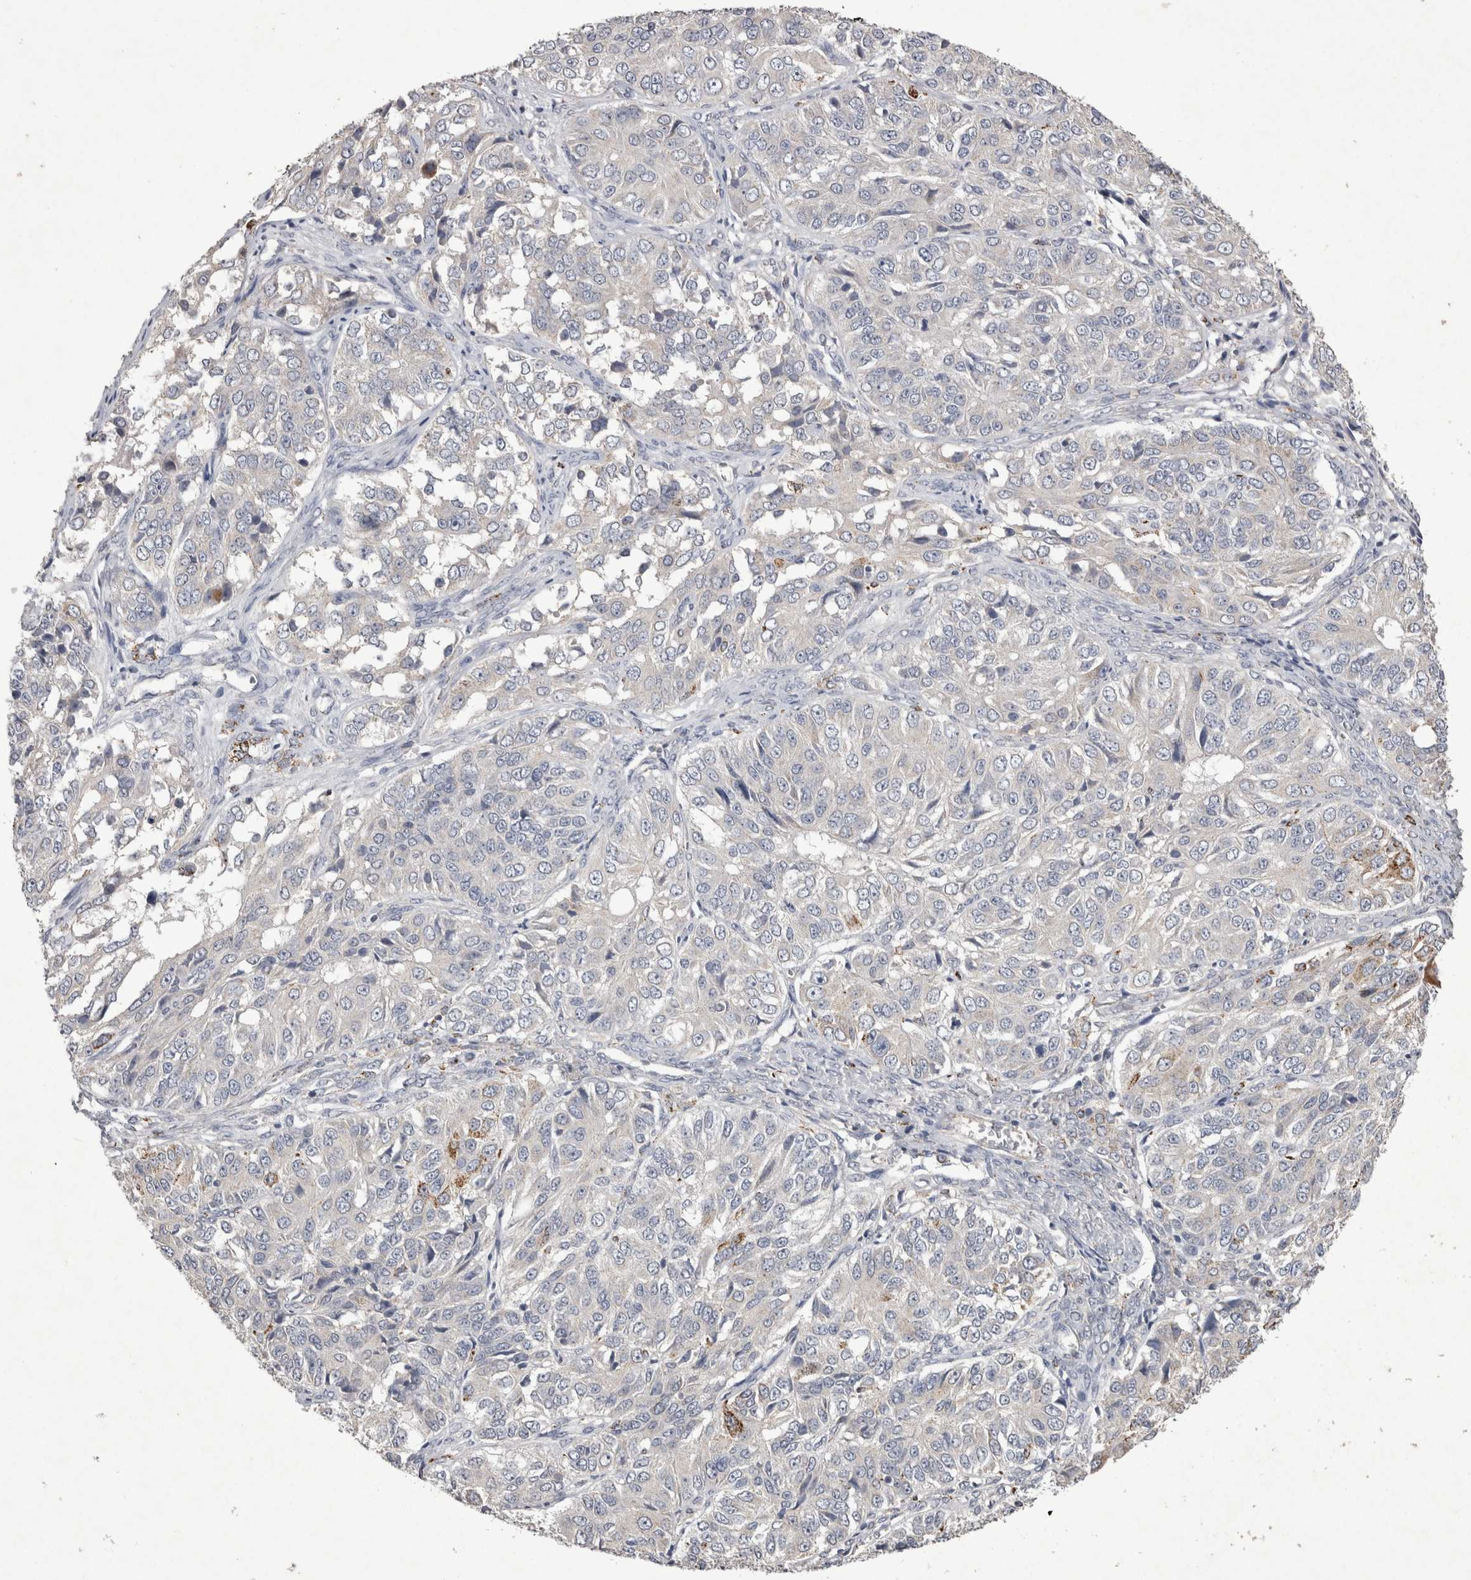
{"staining": {"intensity": "negative", "quantity": "none", "location": "none"}, "tissue": "ovarian cancer", "cell_type": "Tumor cells", "image_type": "cancer", "snomed": [{"axis": "morphology", "description": "Carcinoma, endometroid"}, {"axis": "topography", "description": "Ovary"}], "caption": "This is a image of immunohistochemistry staining of endometroid carcinoma (ovarian), which shows no expression in tumor cells. (Brightfield microscopy of DAB (3,3'-diaminobenzidine) immunohistochemistry (IHC) at high magnification).", "gene": "DKK3", "patient": {"sex": "female", "age": 51}}